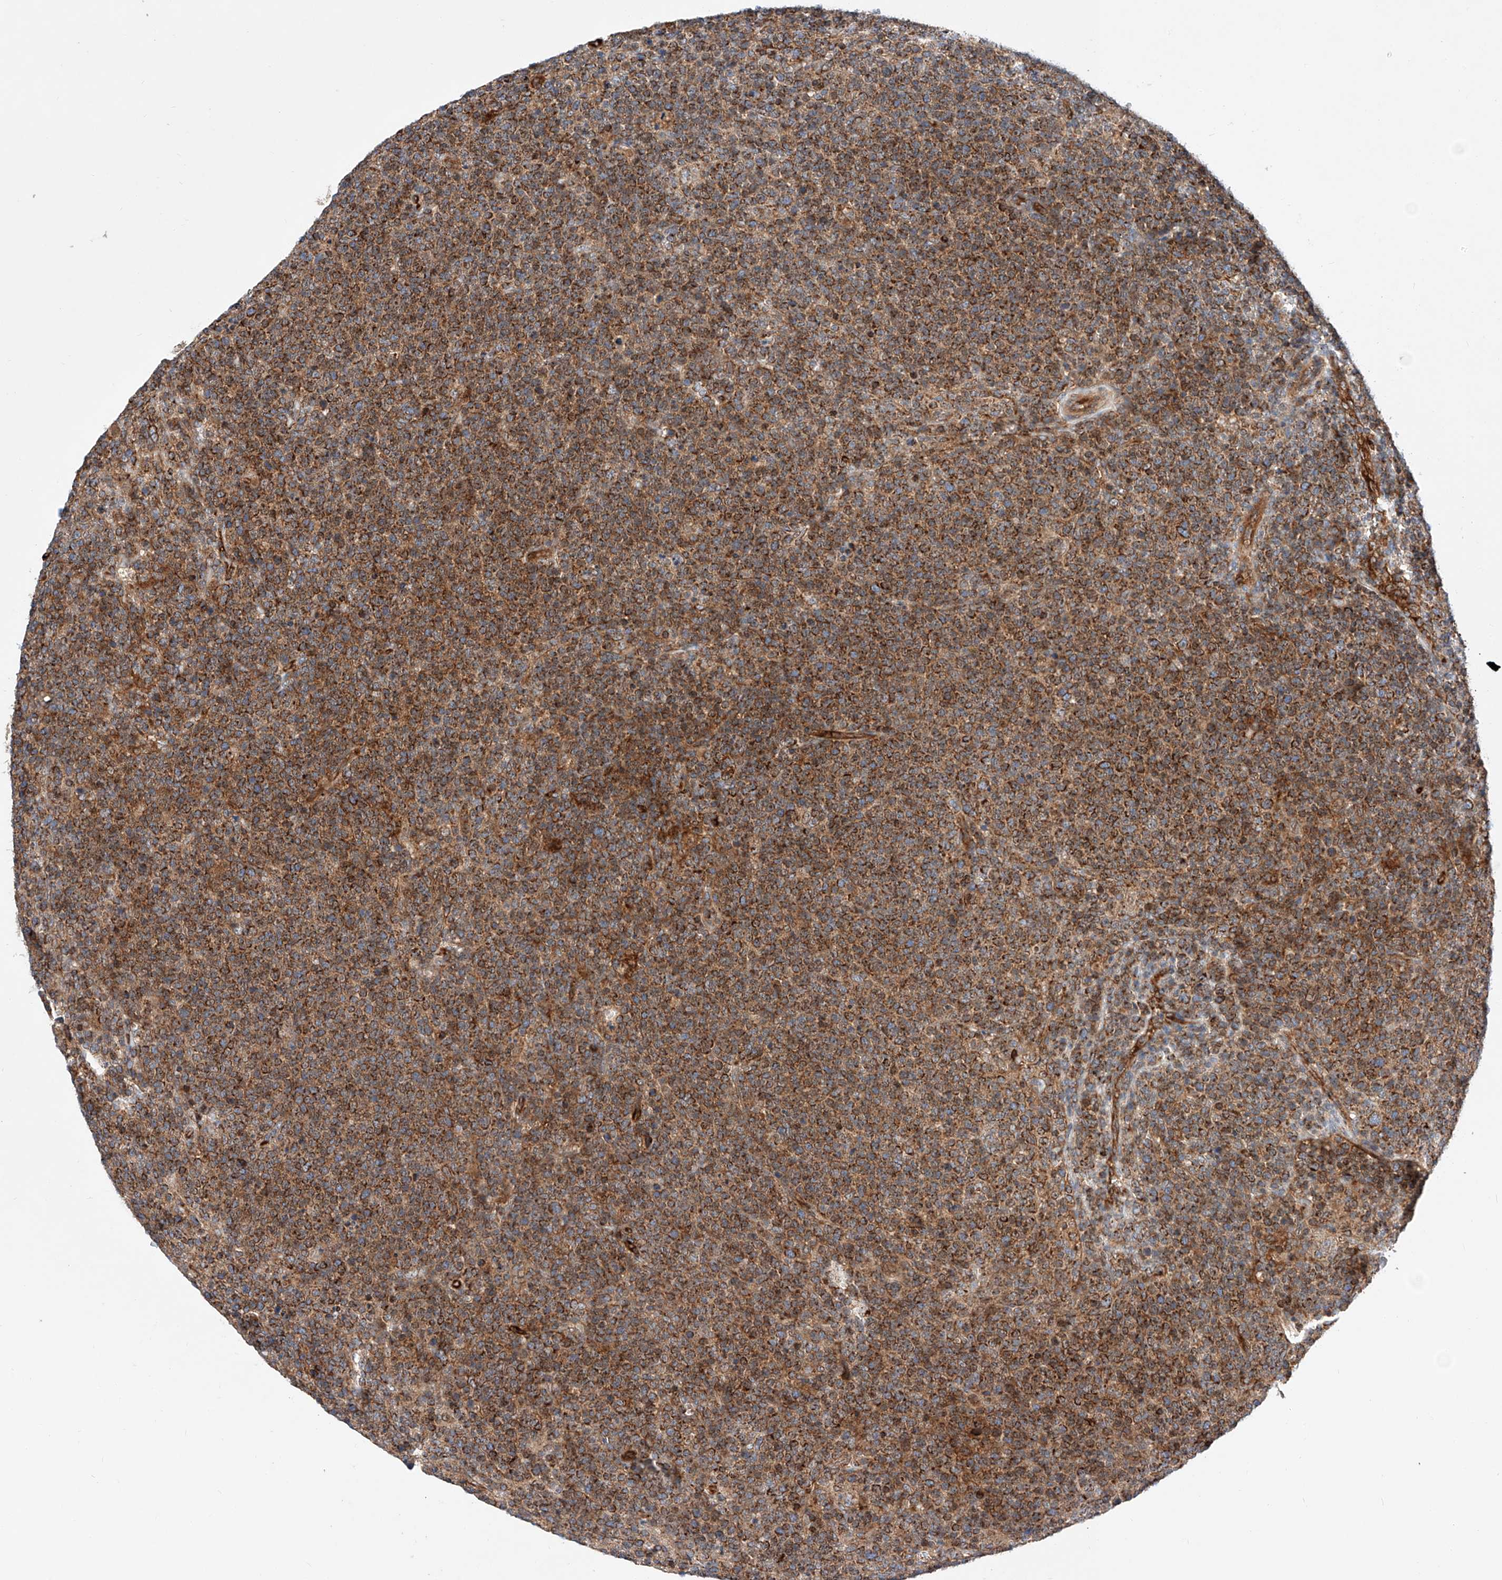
{"staining": {"intensity": "moderate", "quantity": ">75%", "location": "cytoplasmic/membranous"}, "tissue": "lymphoma", "cell_type": "Tumor cells", "image_type": "cancer", "snomed": [{"axis": "morphology", "description": "Malignant lymphoma, non-Hodgkin's type, High grade"}, {"axis": "topography", "description": "Lymph node"}], "caption": "A high-resolution photomicrograph shows immunohistochemistry (IHC) staining of lymphoma, which shows moderate cytoplasmic/membranous positivity in about >75% of tumor cells.", "gene": "NR1D1", "patient": {"sex": "male", "age": 61}}